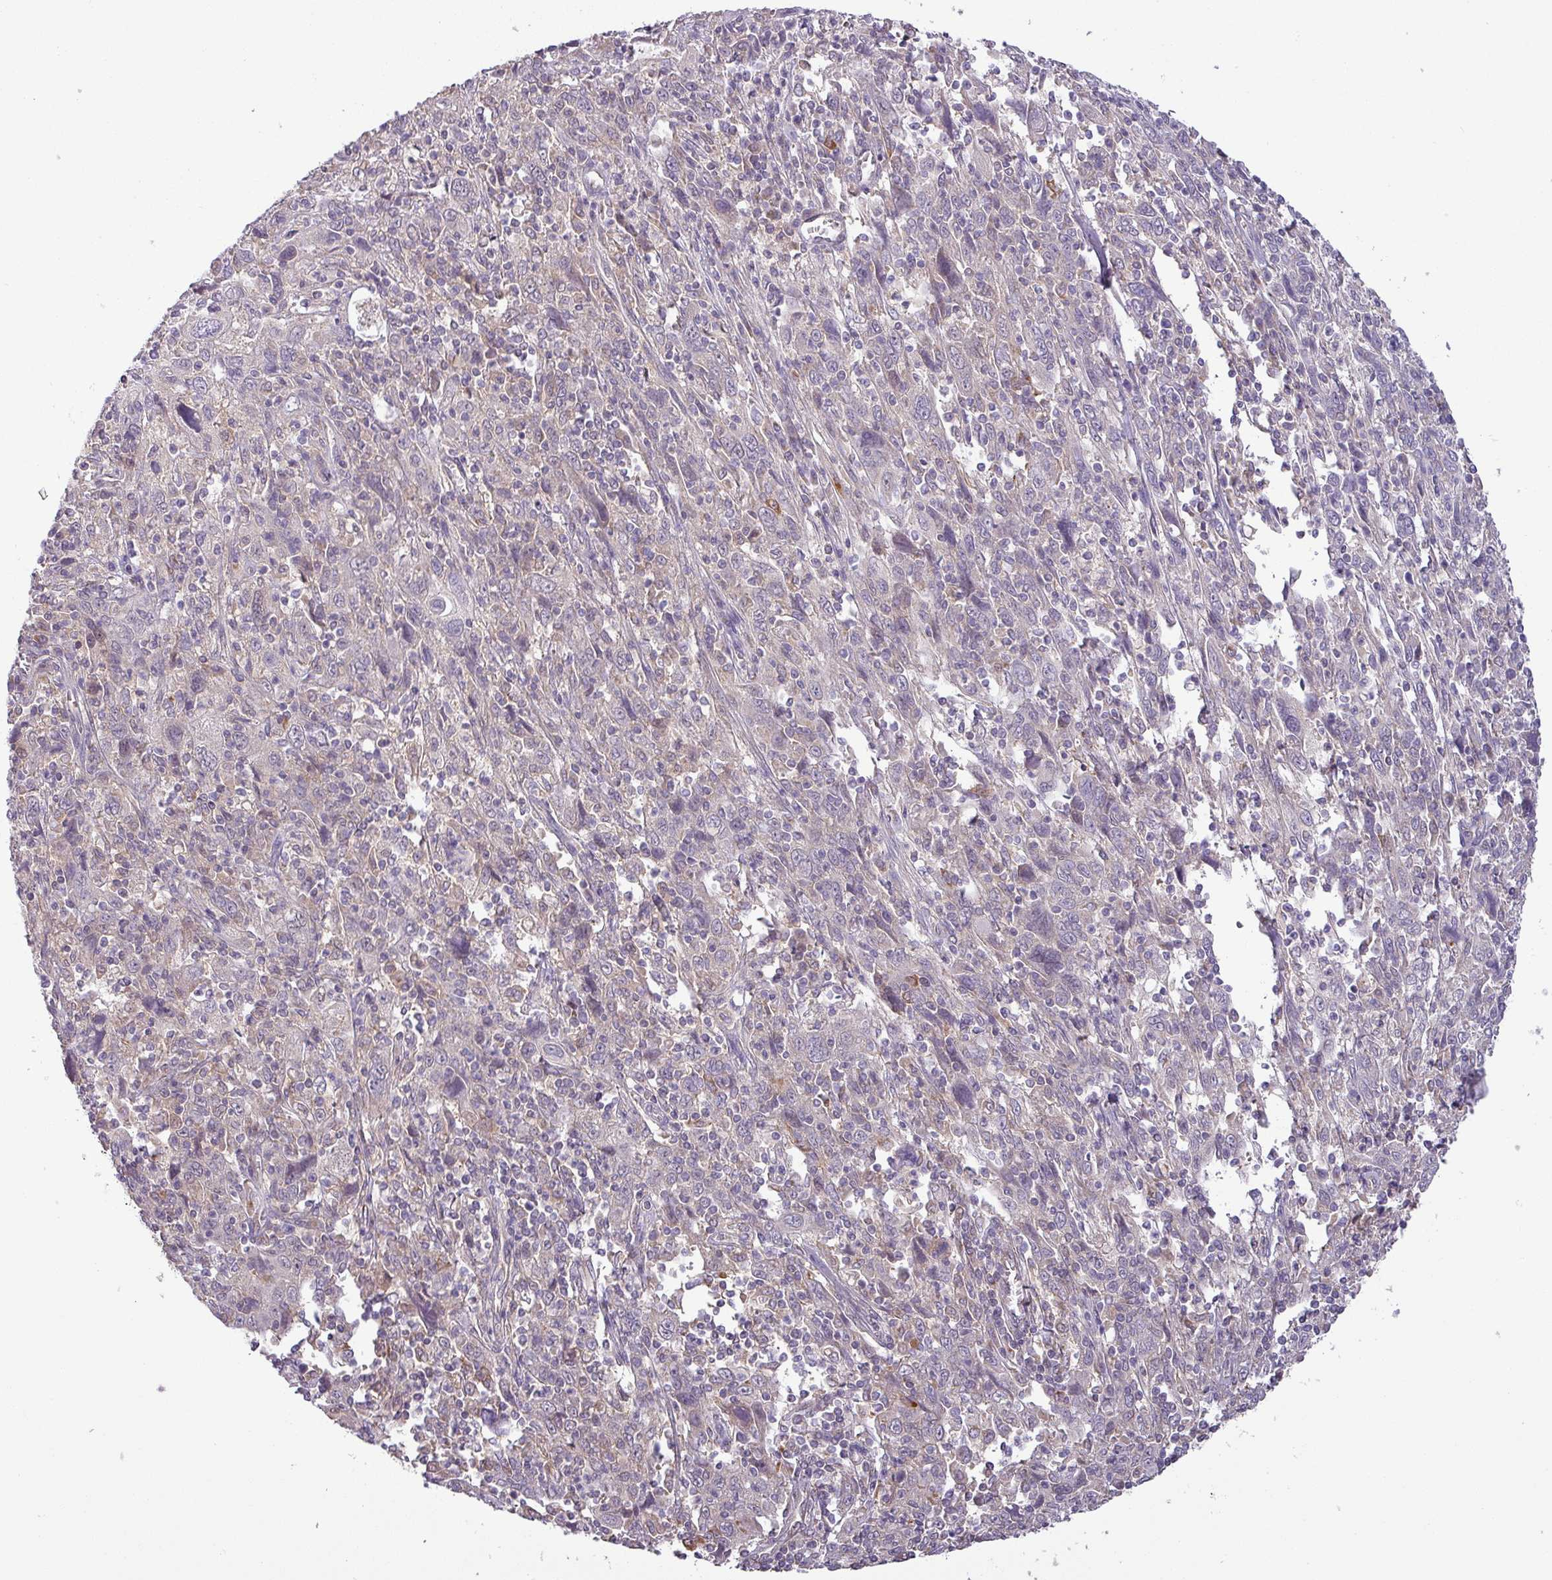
{"staining": {"intensity": "negative", "quantity": "none", "location": "none"}, "tissue": "cervical cancer", "cell_type": "Tumor cells", "image_type": "cancer", "snomed": [{"axis": "morphology", "description": "Squamous cell carcinoma, NOS"}, {"axis": "topography", "description": "Cervix"}], "caption": "Tumor cells are negative for brown protein staining in squamous cell carcinoma (cervical).", "gene": "GALNT12", "patient": {"sex": "female", "age": 46}}